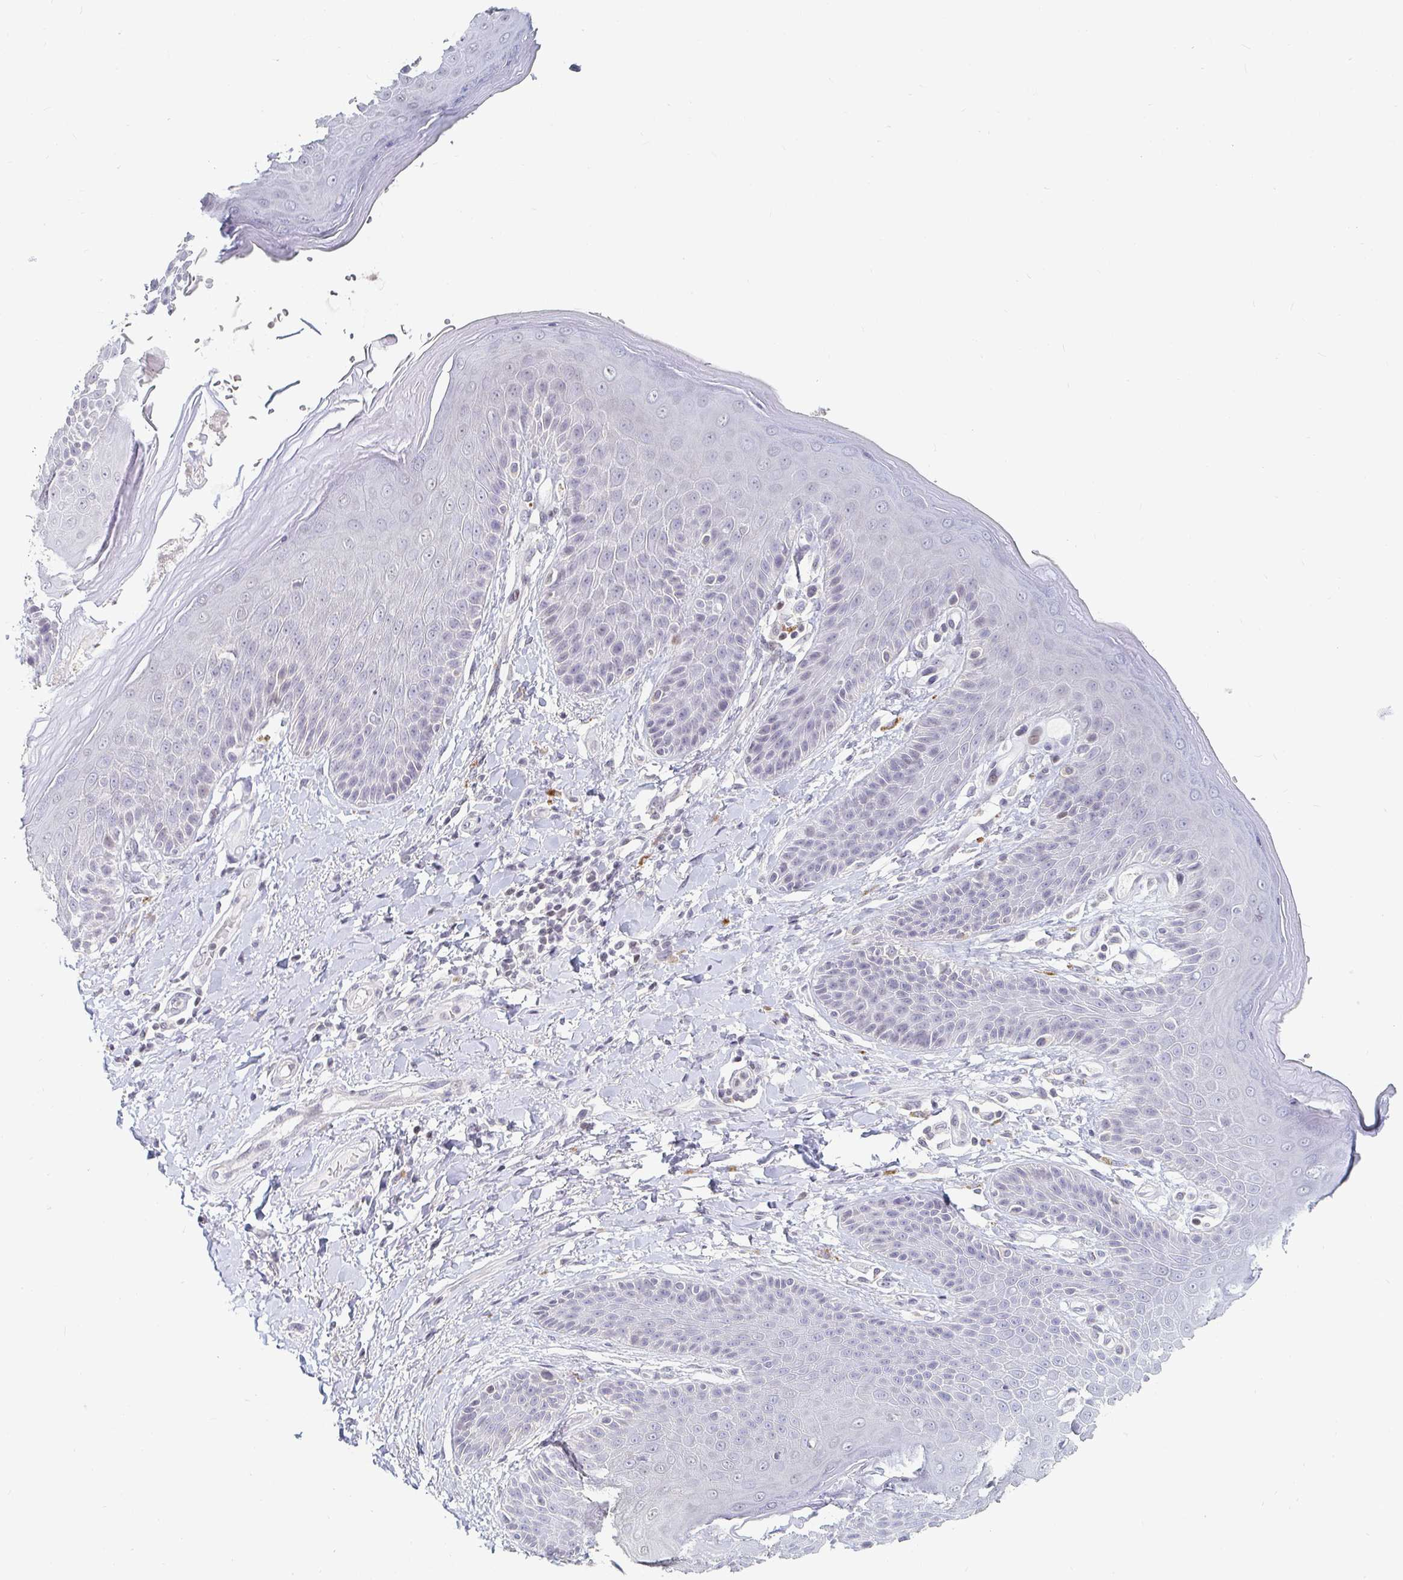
{"staining": {"intensity": "negative", "quantity": "none", "location": "none"}, "tissue": "skin", "cell_type": "Epidermal cells", "image_type": "normal", "snomed": [{"axis": "morphology", "description": "Normal tissue, NOS"}, {"axis": "topography", "description": "Anal"}, {"axis": "topography", "description": "Peripheral nerve tissue"}], "caption": "A high-resolution photomicrograph shows immunohistochemistry staining of unremarkable skin, which demonstrates no significant staining in epidermal cells.", "gene": "NME9", "patient": {"sex": "male", "age": 51}}